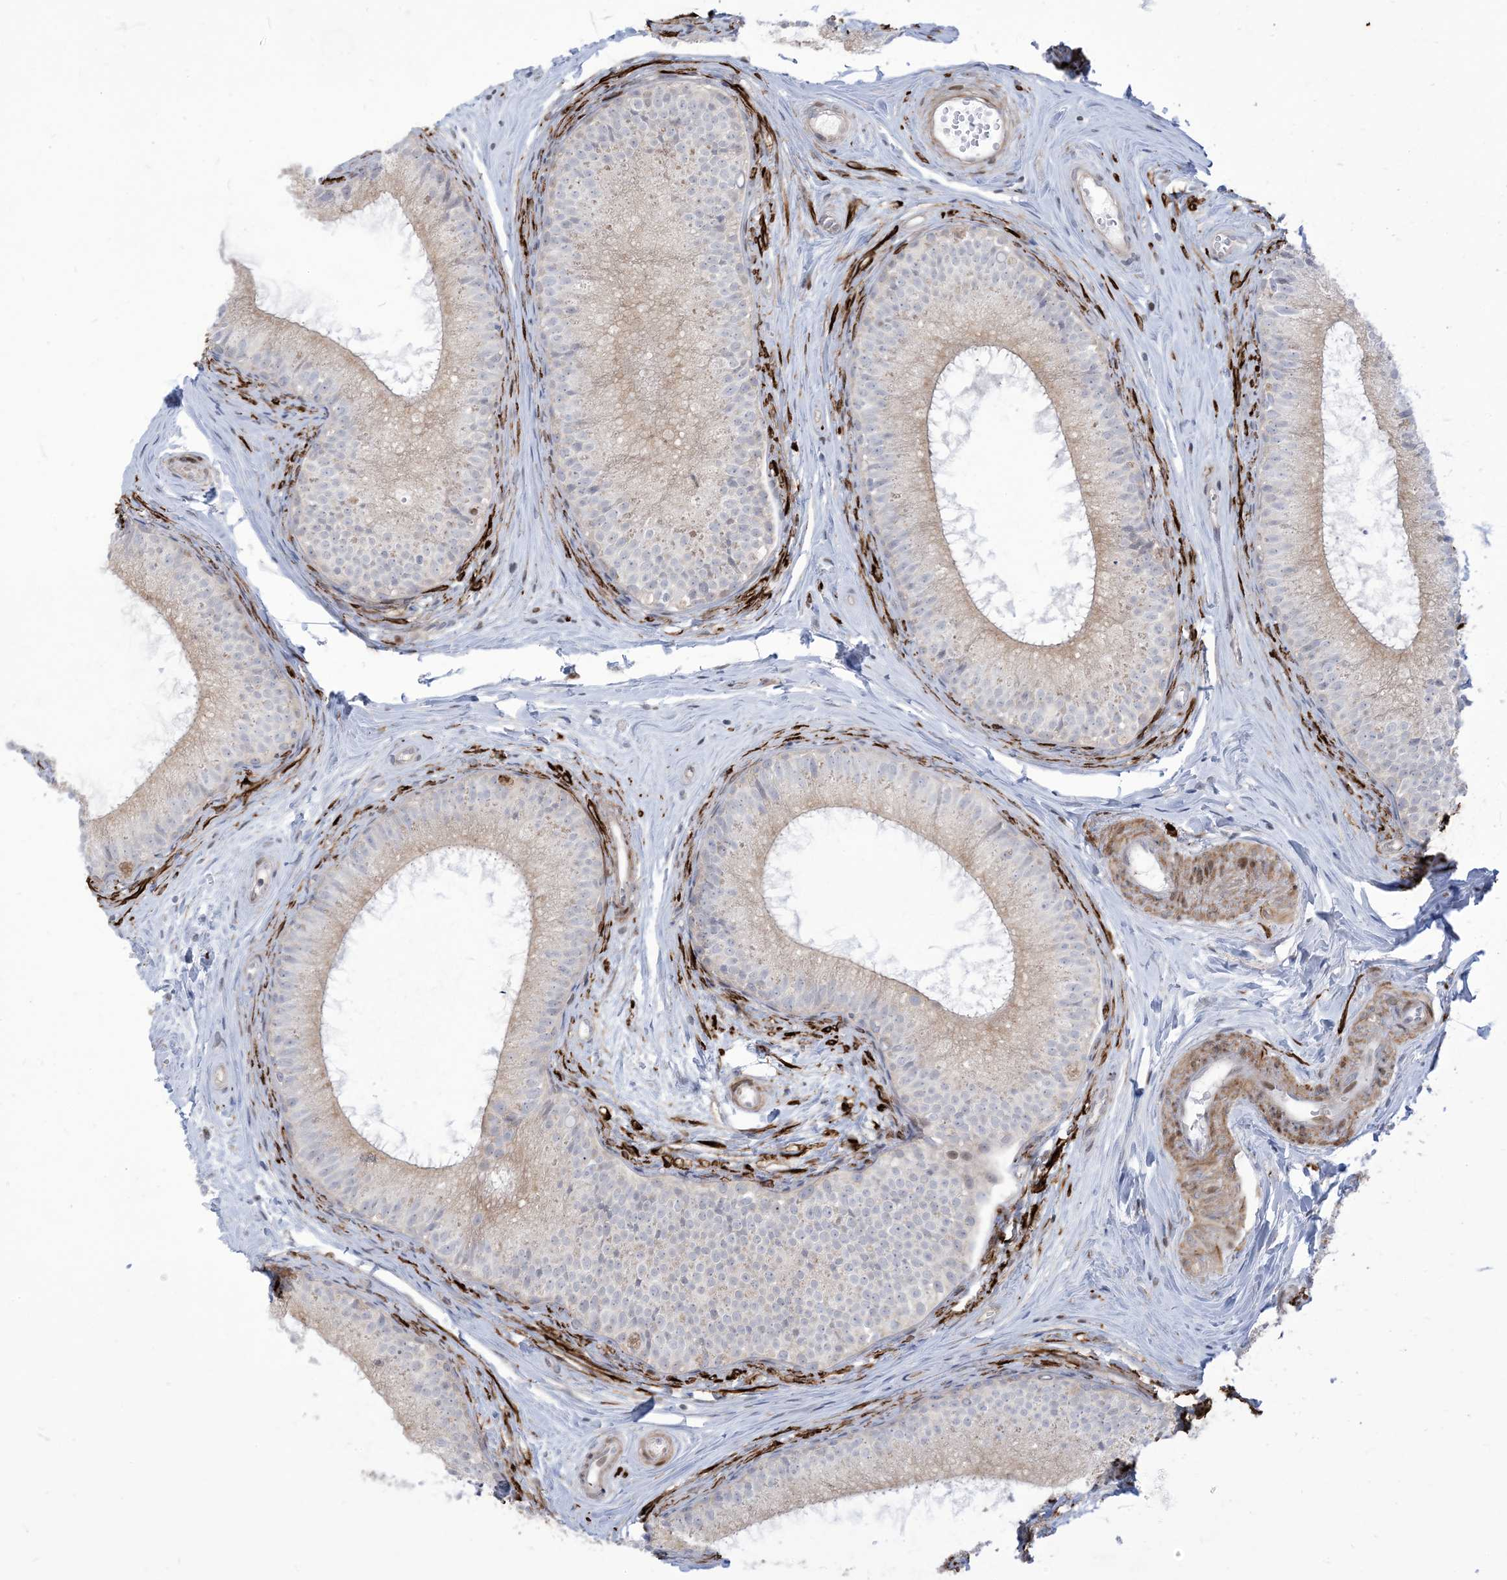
{"staining": {"intensity": "weak", "quantity": "<25%", "location": "cytoplasmic/membranous"}, "tissue": "epididymis", "cell_type": "Glandular cells", "image_type": "normal", "snomed": [{"axis": "morphology", "description": "Normal tissue, NOS"}, {"axis": "topography", "description": "Epididymis"}], "caption": "The immunohistochemistry (IHC) image has no significant expression in glandular cells of epididymis. The staining was performed using DAB (3,3'-diaminobenzidine) to visualize the protein expression in brown, while the nuclei were stained in blue with hematoxylin (Magnification: 20x).", "gene": "AFTPH", "patient": {"sex": "male", "age": 34}}